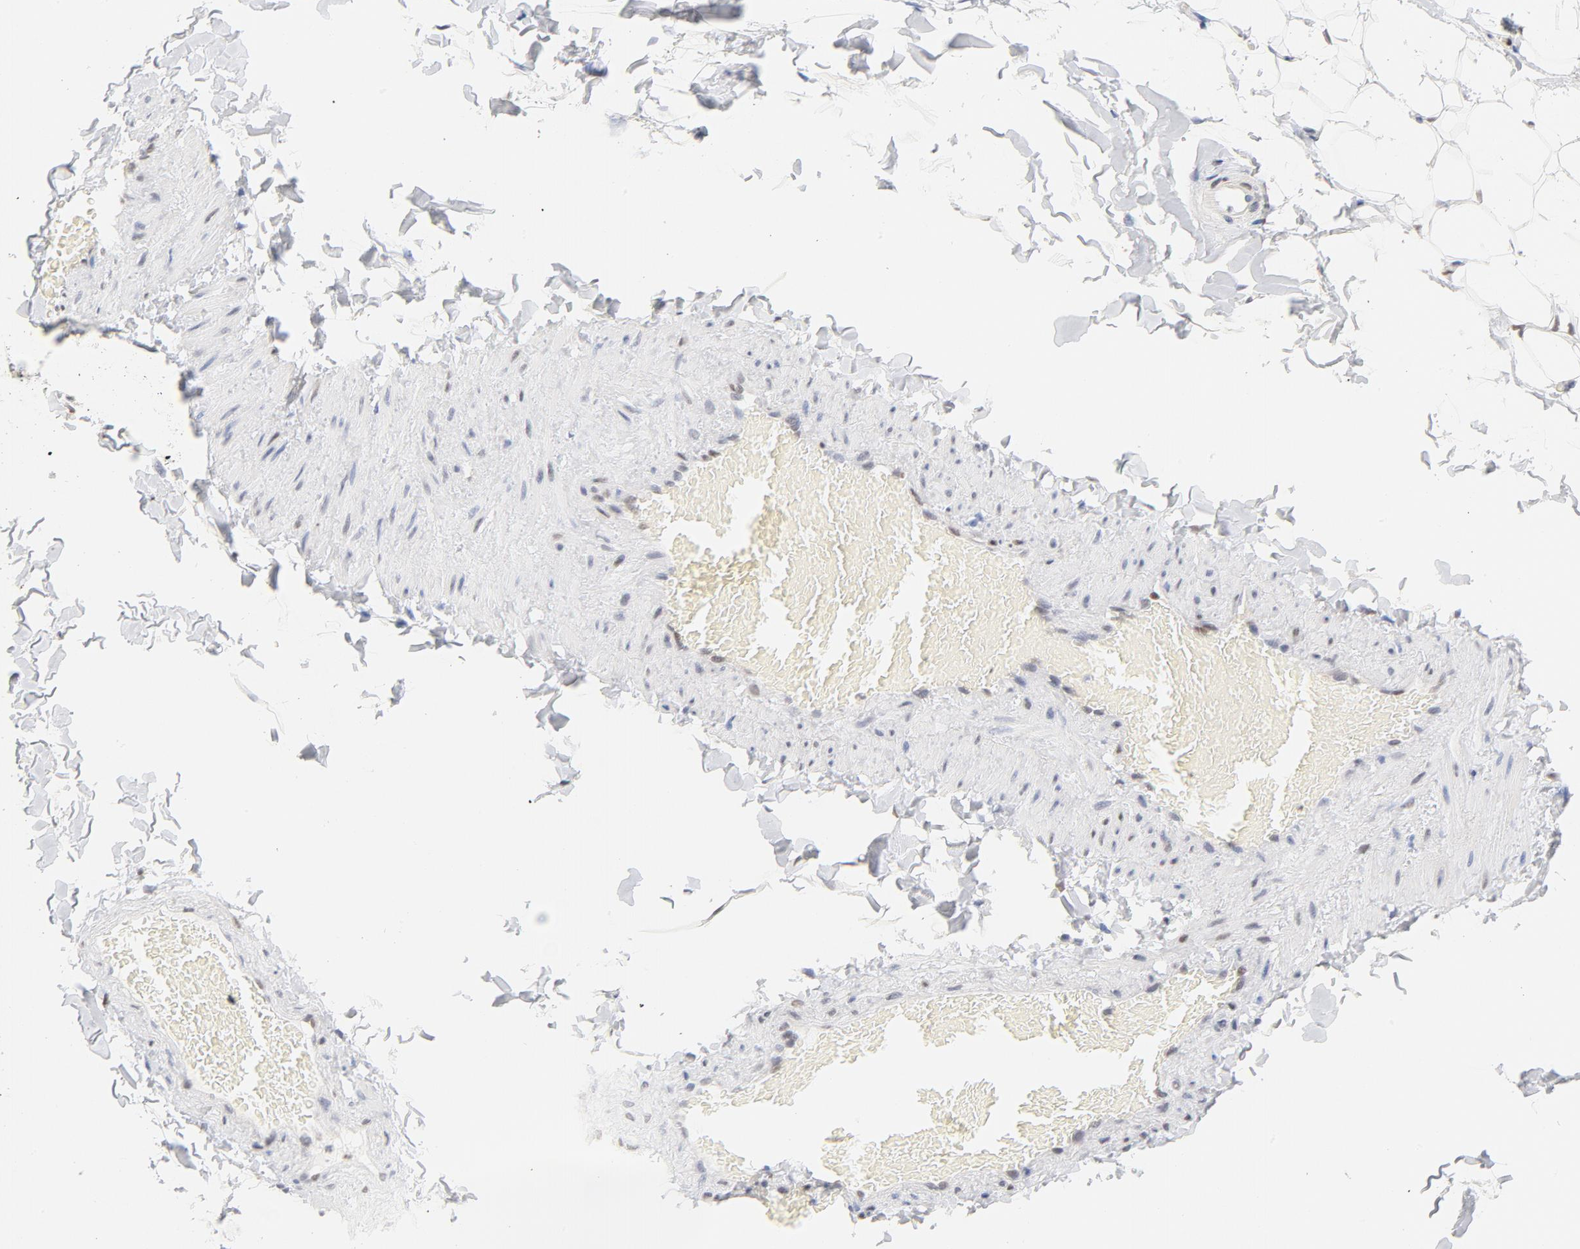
{"staining": {"intensity": "weak", "quantity": "<25%", "location": "nuclear"}, "tissue": "adipose tissue", "cell_type": "Adipocytes", "image_type": "normal", "snomed": [{"axis": "morphology", "description": "Normal tissue, NOS"}, {"axis": "topography", "description": "Soft tissue"}], "caption": "Immunohistochemistry photomicrograph of normal adipose tissue: human adipose tissue stained with DAB exhibits no significant protein staining in adipocytes.", "gene": "CDKN1B", "patient": {"sex": "male", "age": 26}}